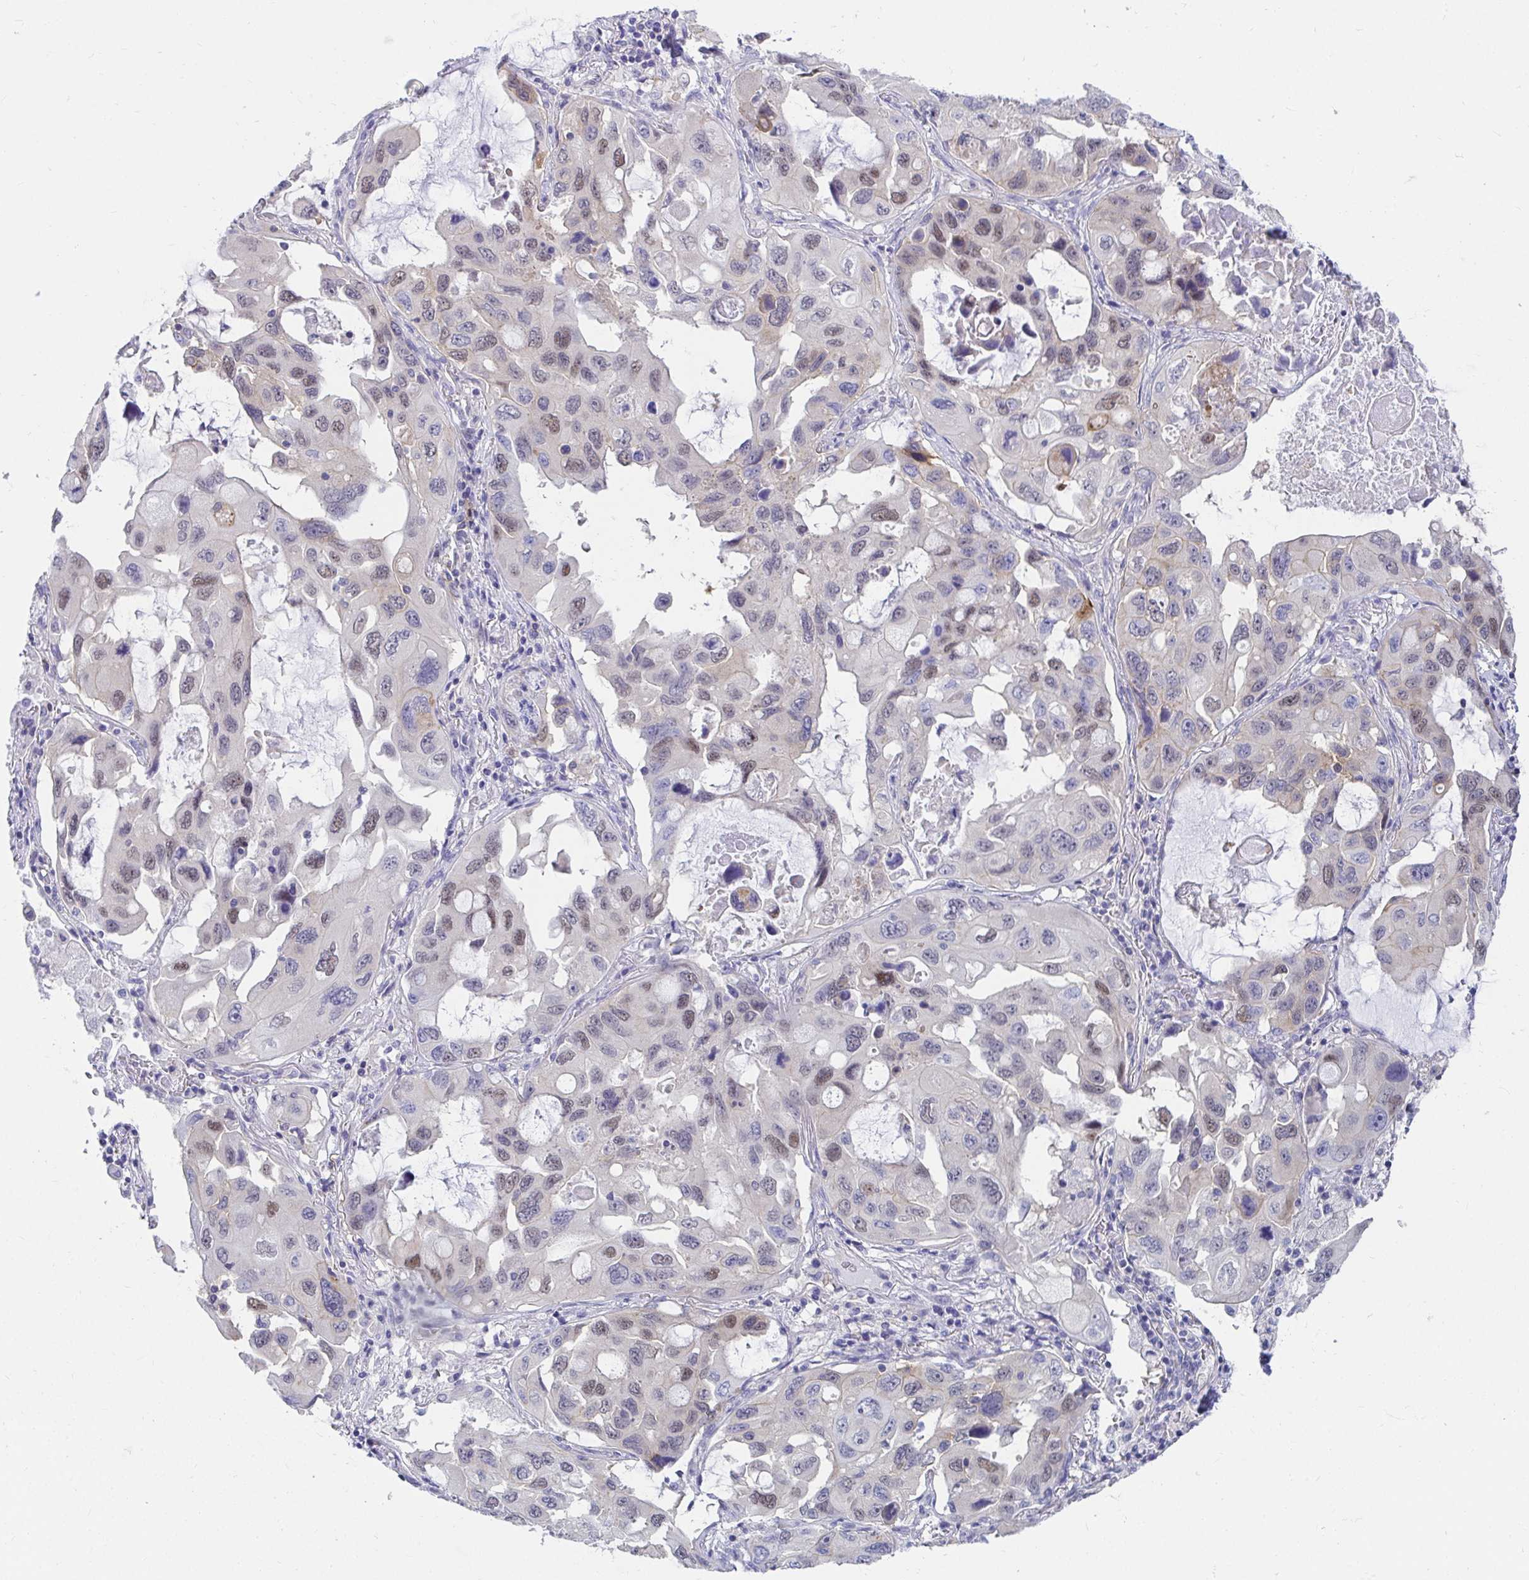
{"staining": {"intensity": "weak", "quantity": "<25%", "location": "nuclear"}, "tissue": "lung cancer", "cell_type": "Tumor cells", "image_type": "cancer", "snomed": [{"axis": "morphology", "description": "Squamous cell carcinoma, NOS"}, {"axis": "topography", "description": "Lung"}], "caption": "Lung cancer stained for a protein using IHC reveals no positivity tumor cells.", "gene": "C19orf81", "patient": {"sex": "female", "age": 73}}